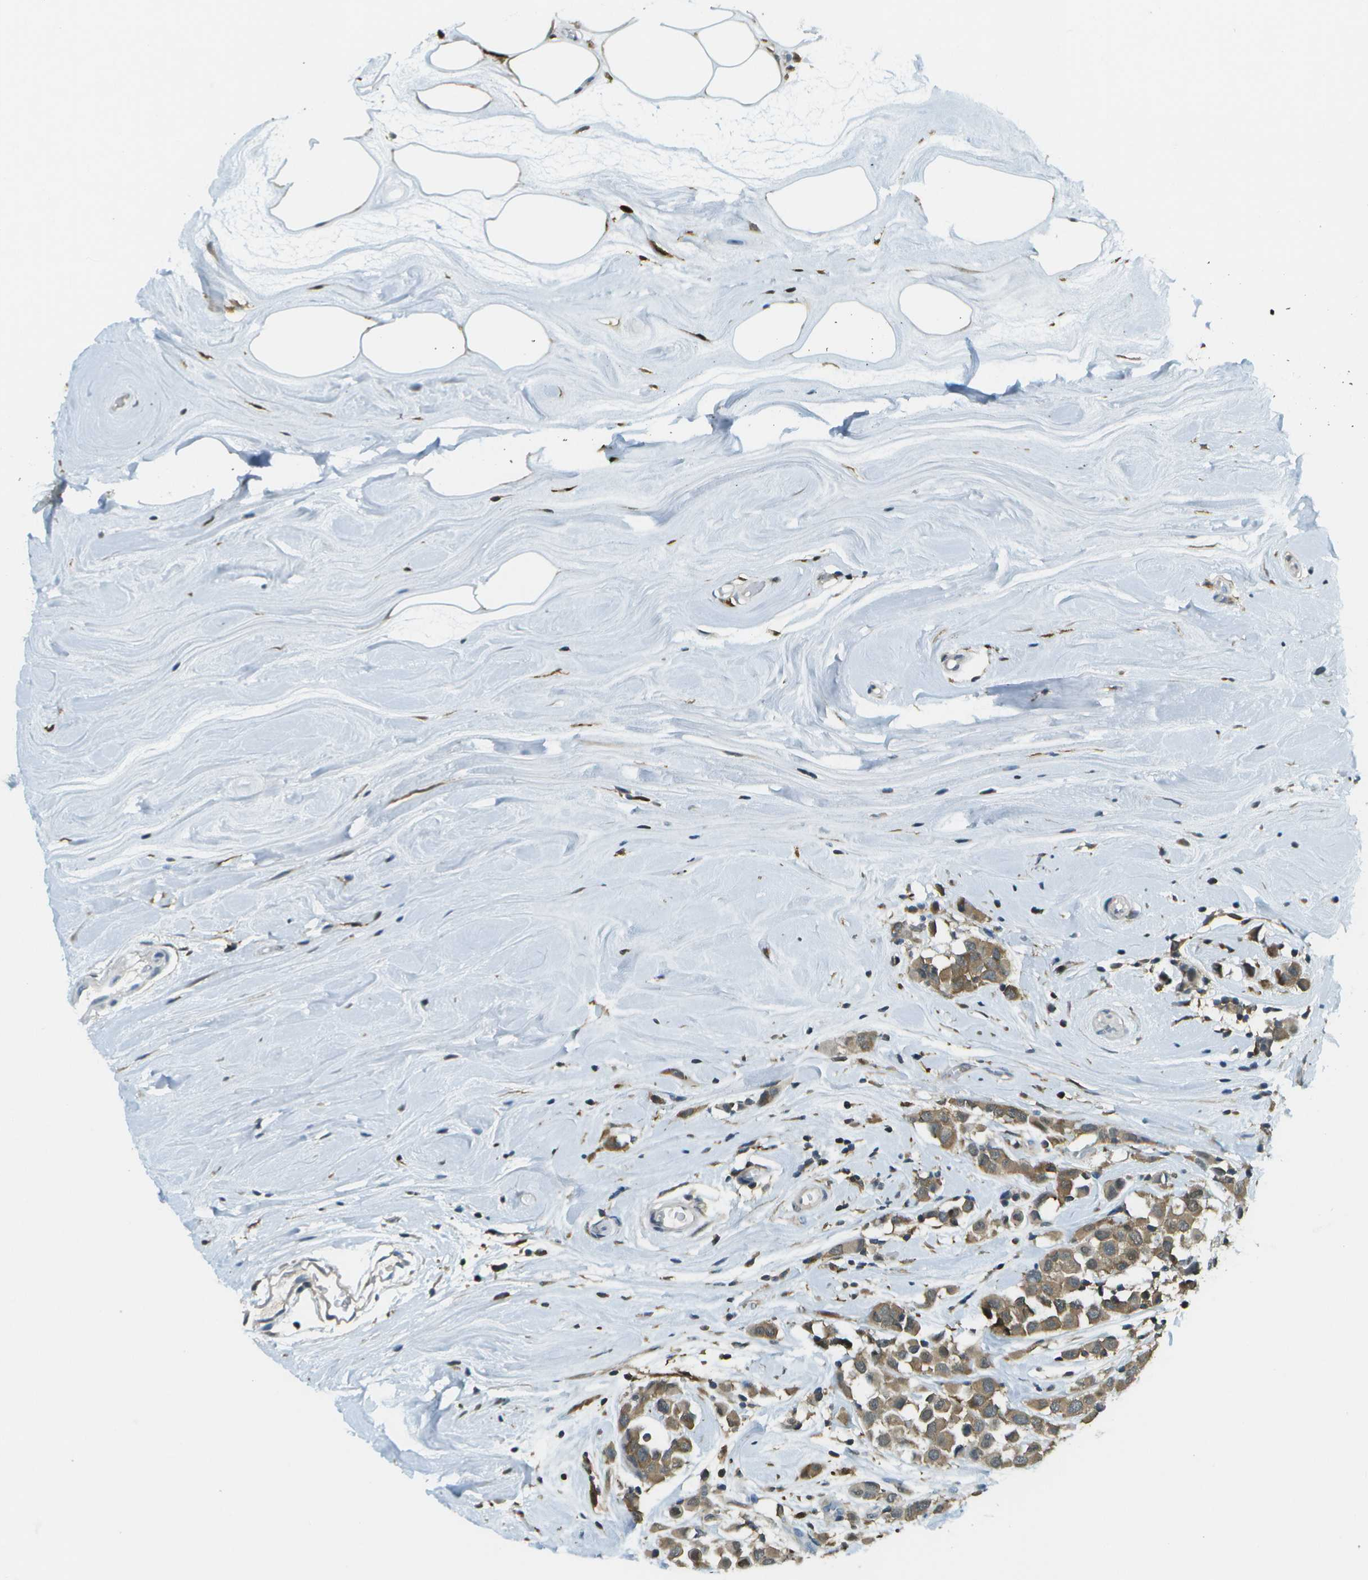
{"staining": {"intensity": "moderate", "quantity": ">75%", "location": "cytoplasmic/membranous"}, "tissue": "breast cancer", "cell_type": "Tumor cells", "image_type": "cancer", "snomed": [{"axis": "morphology", "description": "Duct carcinoma"}, {"axis": "topography", "description": "Breast"}], "caption": "A brown stain highlights moderate cytoplasmic/membranous positivity of a protein in invasive ductal carcinoma (breast) tumor cells. The staining is performed using DAB brown chromogen to label protein expression. The nuclei are counter-stained blue using hematoxylin.", "gene": "CDH23", "patient": {"sex": "female", "age": 61}}